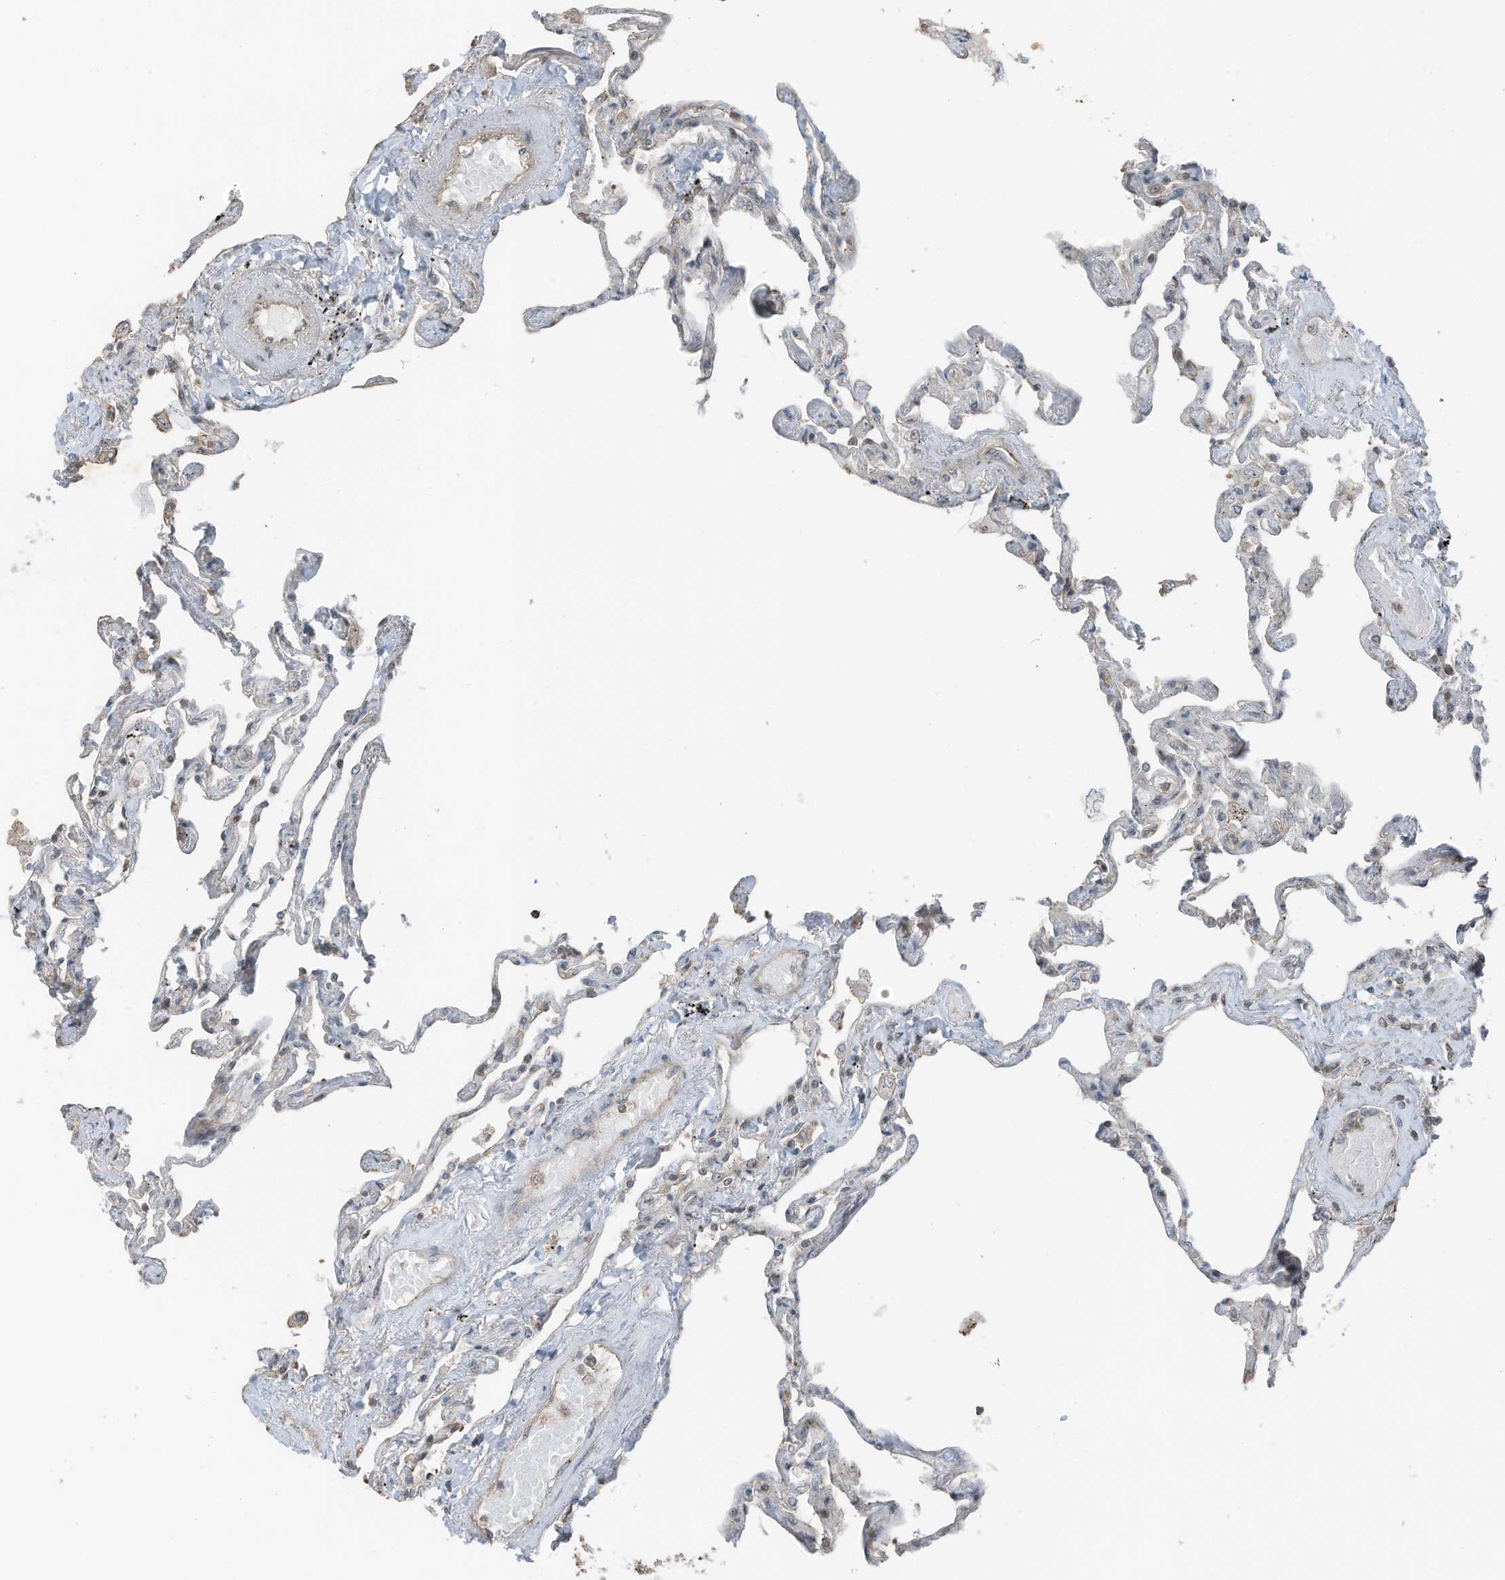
{"staining": {"intensity": "moderate", "quantity": "25%-75%", "location": "cytoplasmic/membranous,nuclear"}, "tissue": "lung", "cell_type": "Alveolar cells", "image_type": "normal", "snomed": [{"axis": "morphology", "description": "Normal tissue, NOS"}, {"axis": "topography", "description": "Lung"}], "caption": "Lung stained for a protein (brown) demonstrates moderate cytoplasmic/membranous,nuclear positive expression in approximately 25%-75% of alveolar cells.", "gene": "UTP3", "patient": {"sex": "female", "age": 67}}